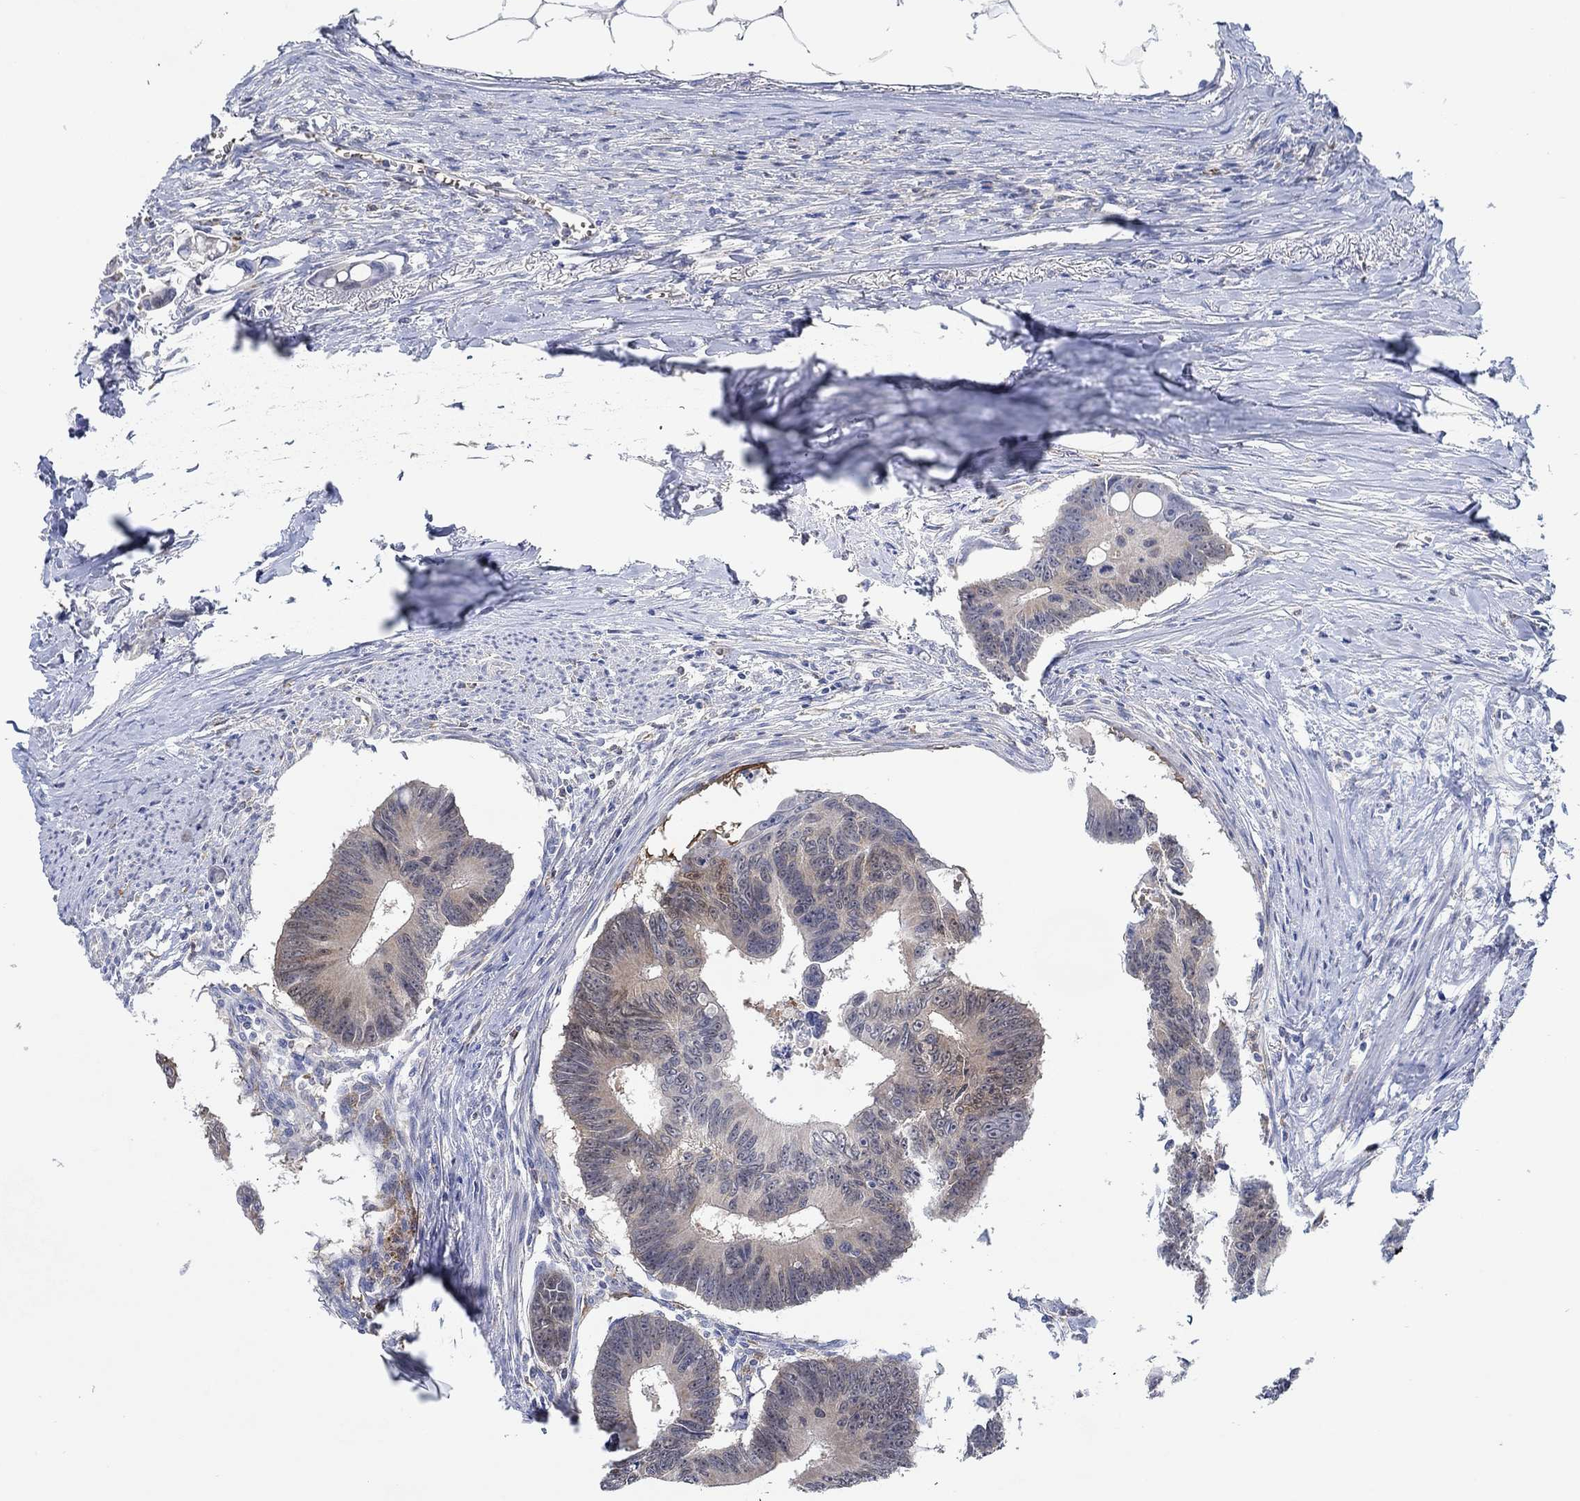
{"staining": {"intensity": "weak", "quantity": "<25%", "location": "cytoplasmic/membranous"}, "tissue": "colorectal cancer", "cell_type": "Tumor cells", "image_type": "cancer", "snomed": [{"axis": "morphology", "description": "Adenocarcinoma, NOS"}, {"axis": "topography", "description": "Colon"}], "caption": "The IHC micrograph has no significant staining in tumor cells of adenocarcinoma (colorectal) tissue. (Stains: DAB immunohistochemistry with hematoxylin counter stain, Microscopy: brightfield microscopy at high magnification).", "gene": "MPP1", "patient": {"sex": "male", "age": 70}}